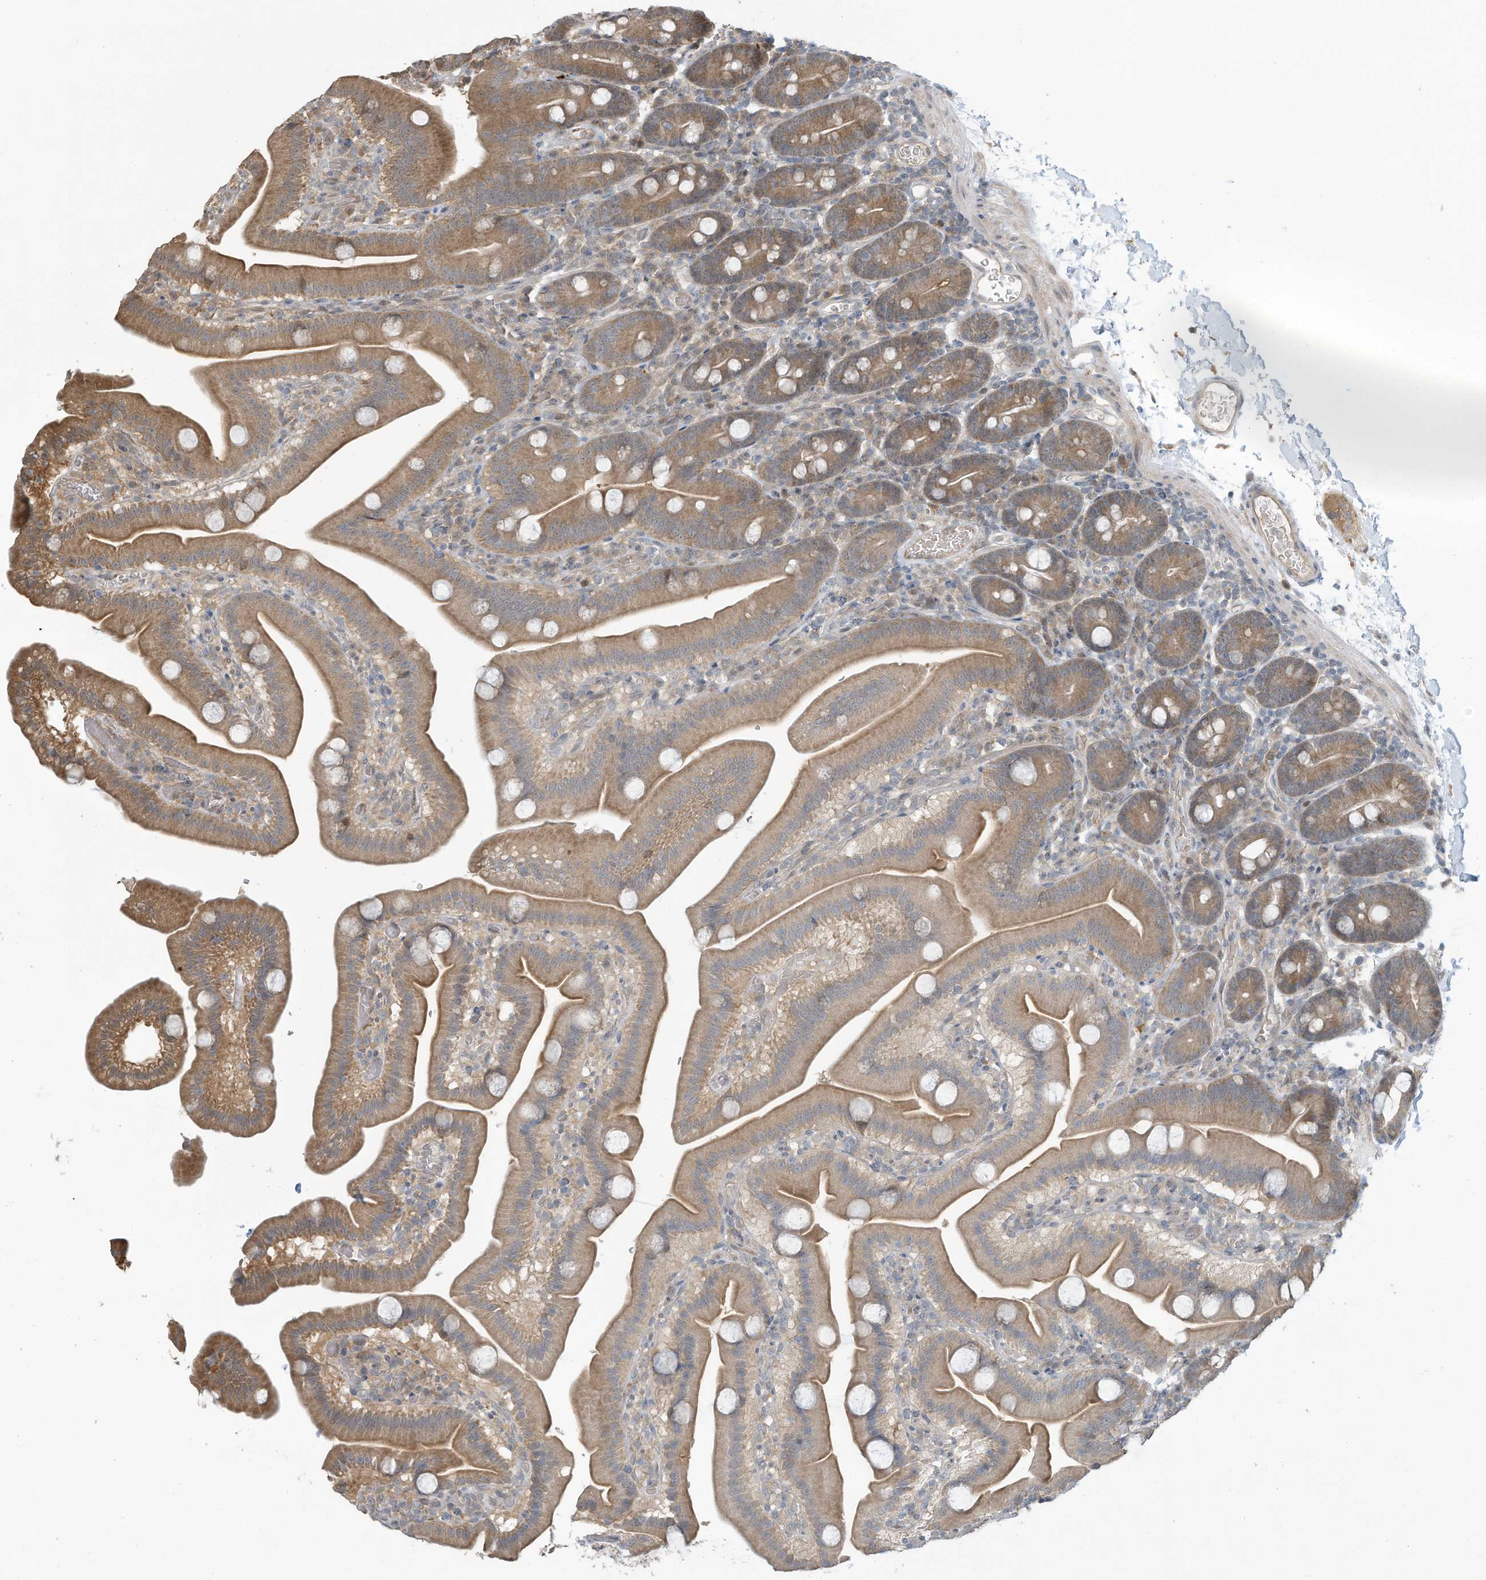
{"staining": {"intensity": "moderate", "quantity": ">75%", "location": "cytoplasmic/membranous"}, "tissue": "duodenum", "cell_type": "Glandular cells", "image_type": "normal", "snomed": [{"axis": "morphology", "description": "Normal tissue, NOS"}, {"axis": "topography", "description": "Duodenum"}], "caption": "Moderate cytoplasmic/membranous positivity is appreciated in about >75% of glandular cells in benign duodenum. The staining is performed using DAB brown chromogen to label protein expression. The nuclei are counter-stained blue using hematoxylin.", "gene": "ERI2", "patient": {"sex": "male", "age": 55}}